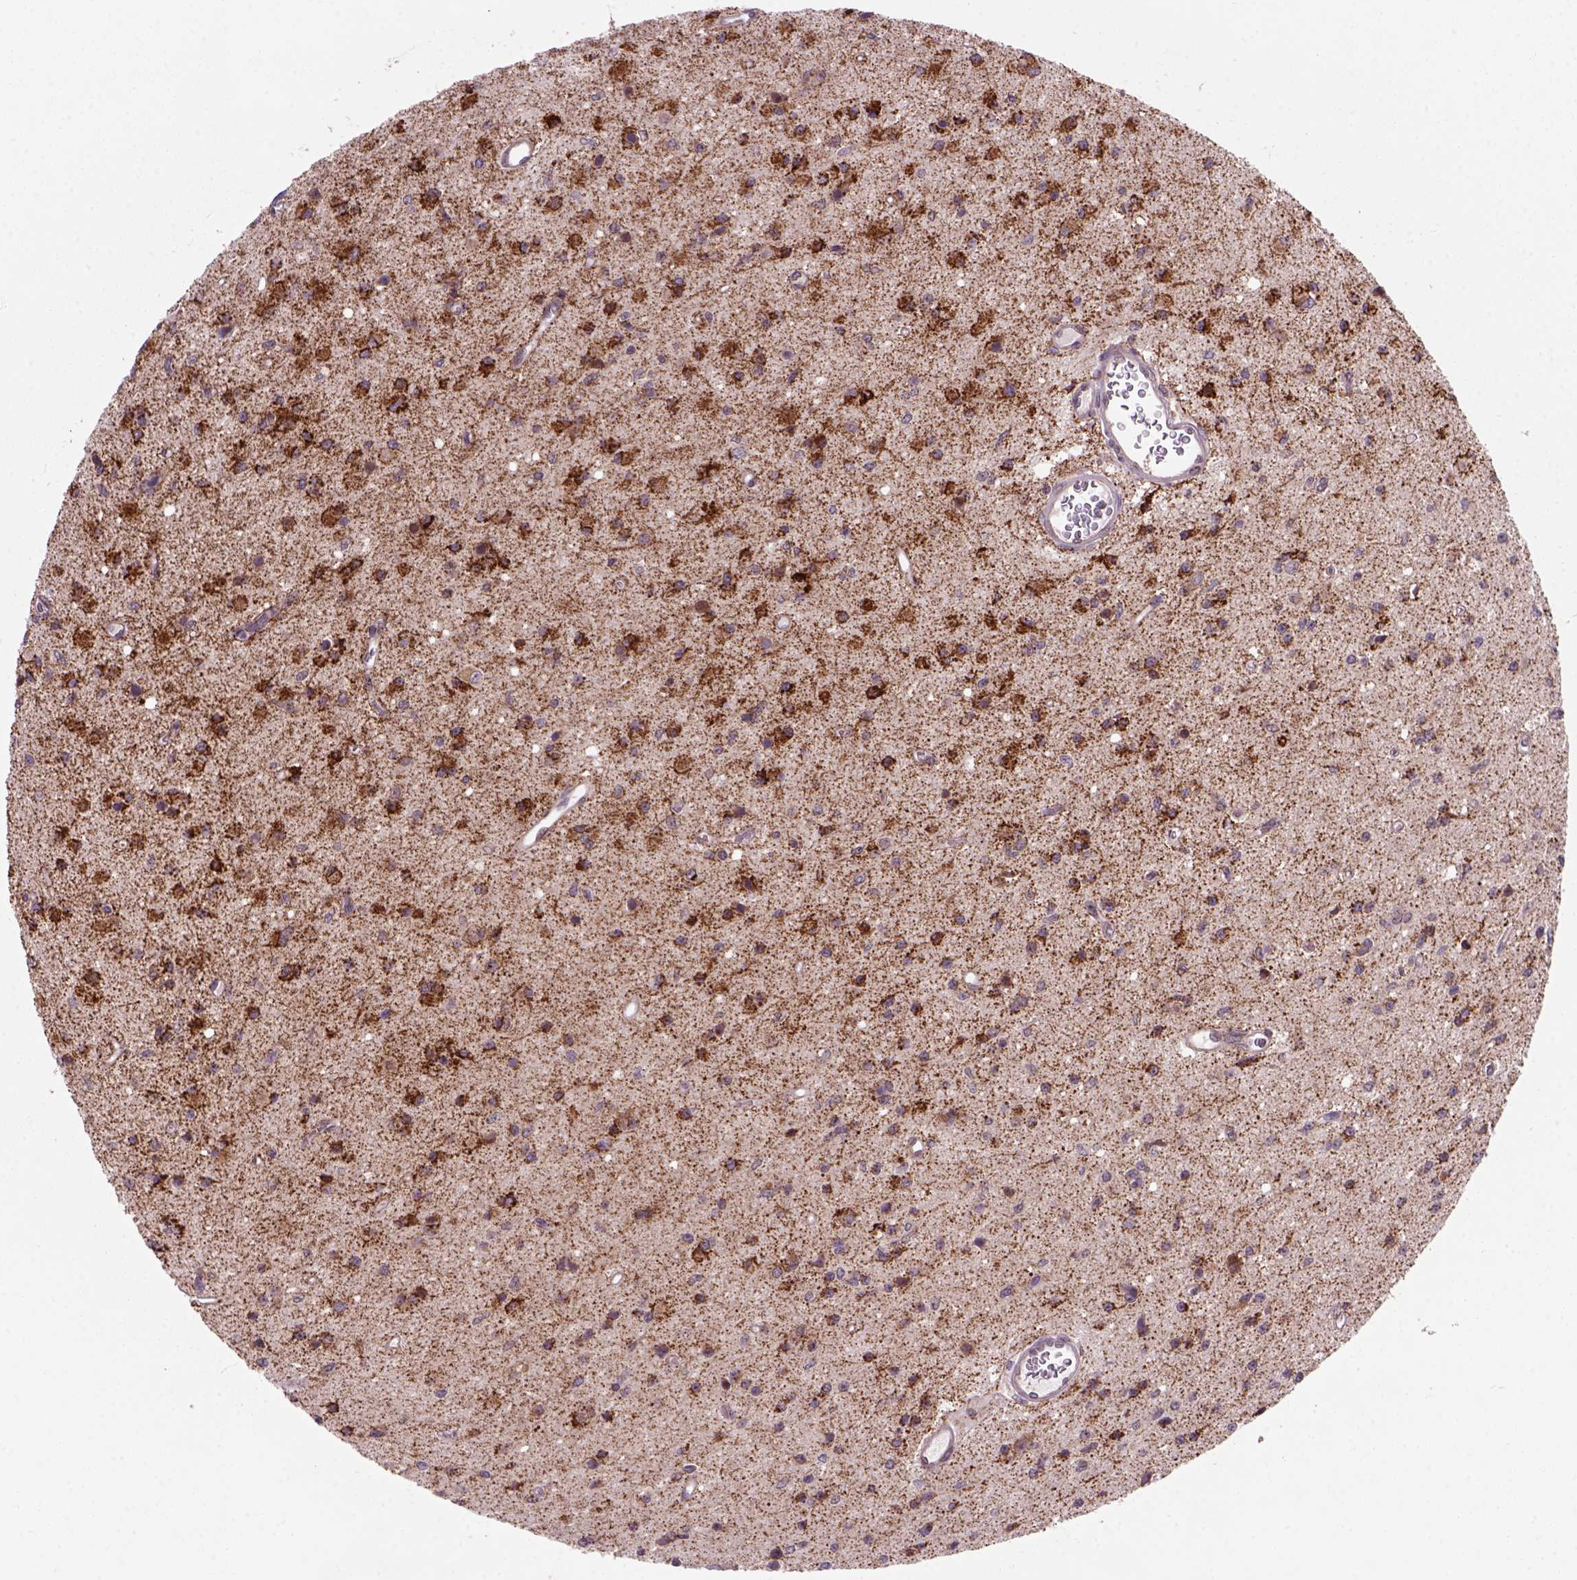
{"staining": {"intensity": "moderate", "quantity": ">75%", "location": "cytoplasmic/membranous"}, "tissue": "glioma", "cell_type": "Tumor cells", "image_type": "cancer", "snomed": [{"axis": "morphology", "description": "Glioma, malignant, Low grade"}, {"axis": "topography", "description": "Brain"}], "caption": "Immunohistochemistry image of human glioma stained for a protein (brown), which demonstrates medium levels of moderate cytoplasmic/membranous positivity in approximately >75% of tumor cells.", "gene": "FZD7", "patient": {"sex": "female", "age": 45}}